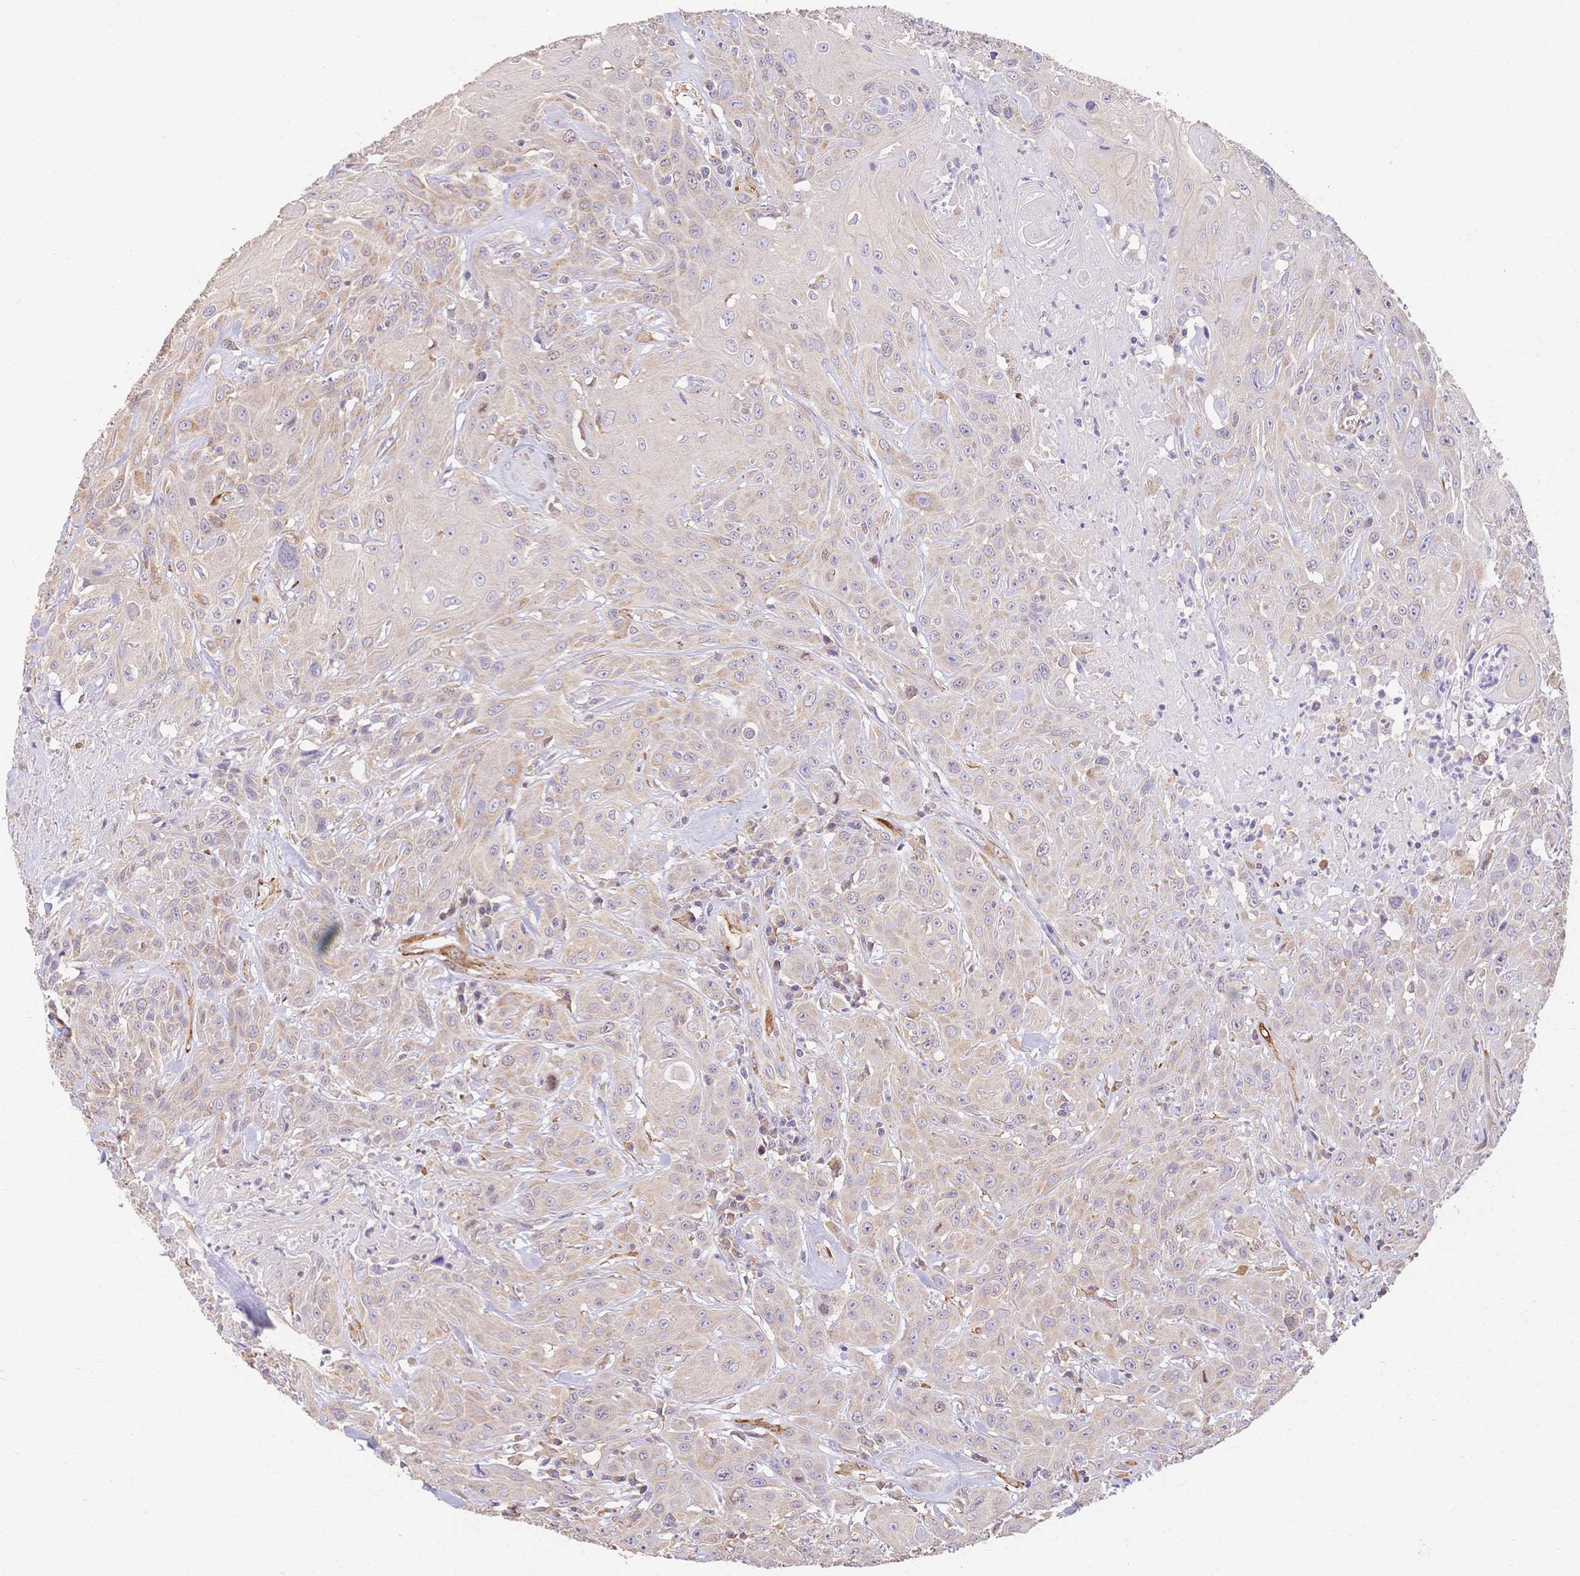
{"staining": {"intensity": "negative", "quantity": "none", "location": "none"}, "tissue": "head and neck cancer", "cell_type": "Tumor cells", "image_type": "cancer", "snomed": [{"axis": "morphology", "description": "Squamous cell carcinoma, NOS"}, {"axis": "topography", "description": "Skin"}, {"axis": "topography", "description": "Head-Neck"}], "caption": "Immunohistochemistry of head and neck cancer (squamous cell carcinoma) reveals no staining in tumor cells.", "gene": "HS3ST5", "patient": {"sex": "male", "age": 80}}